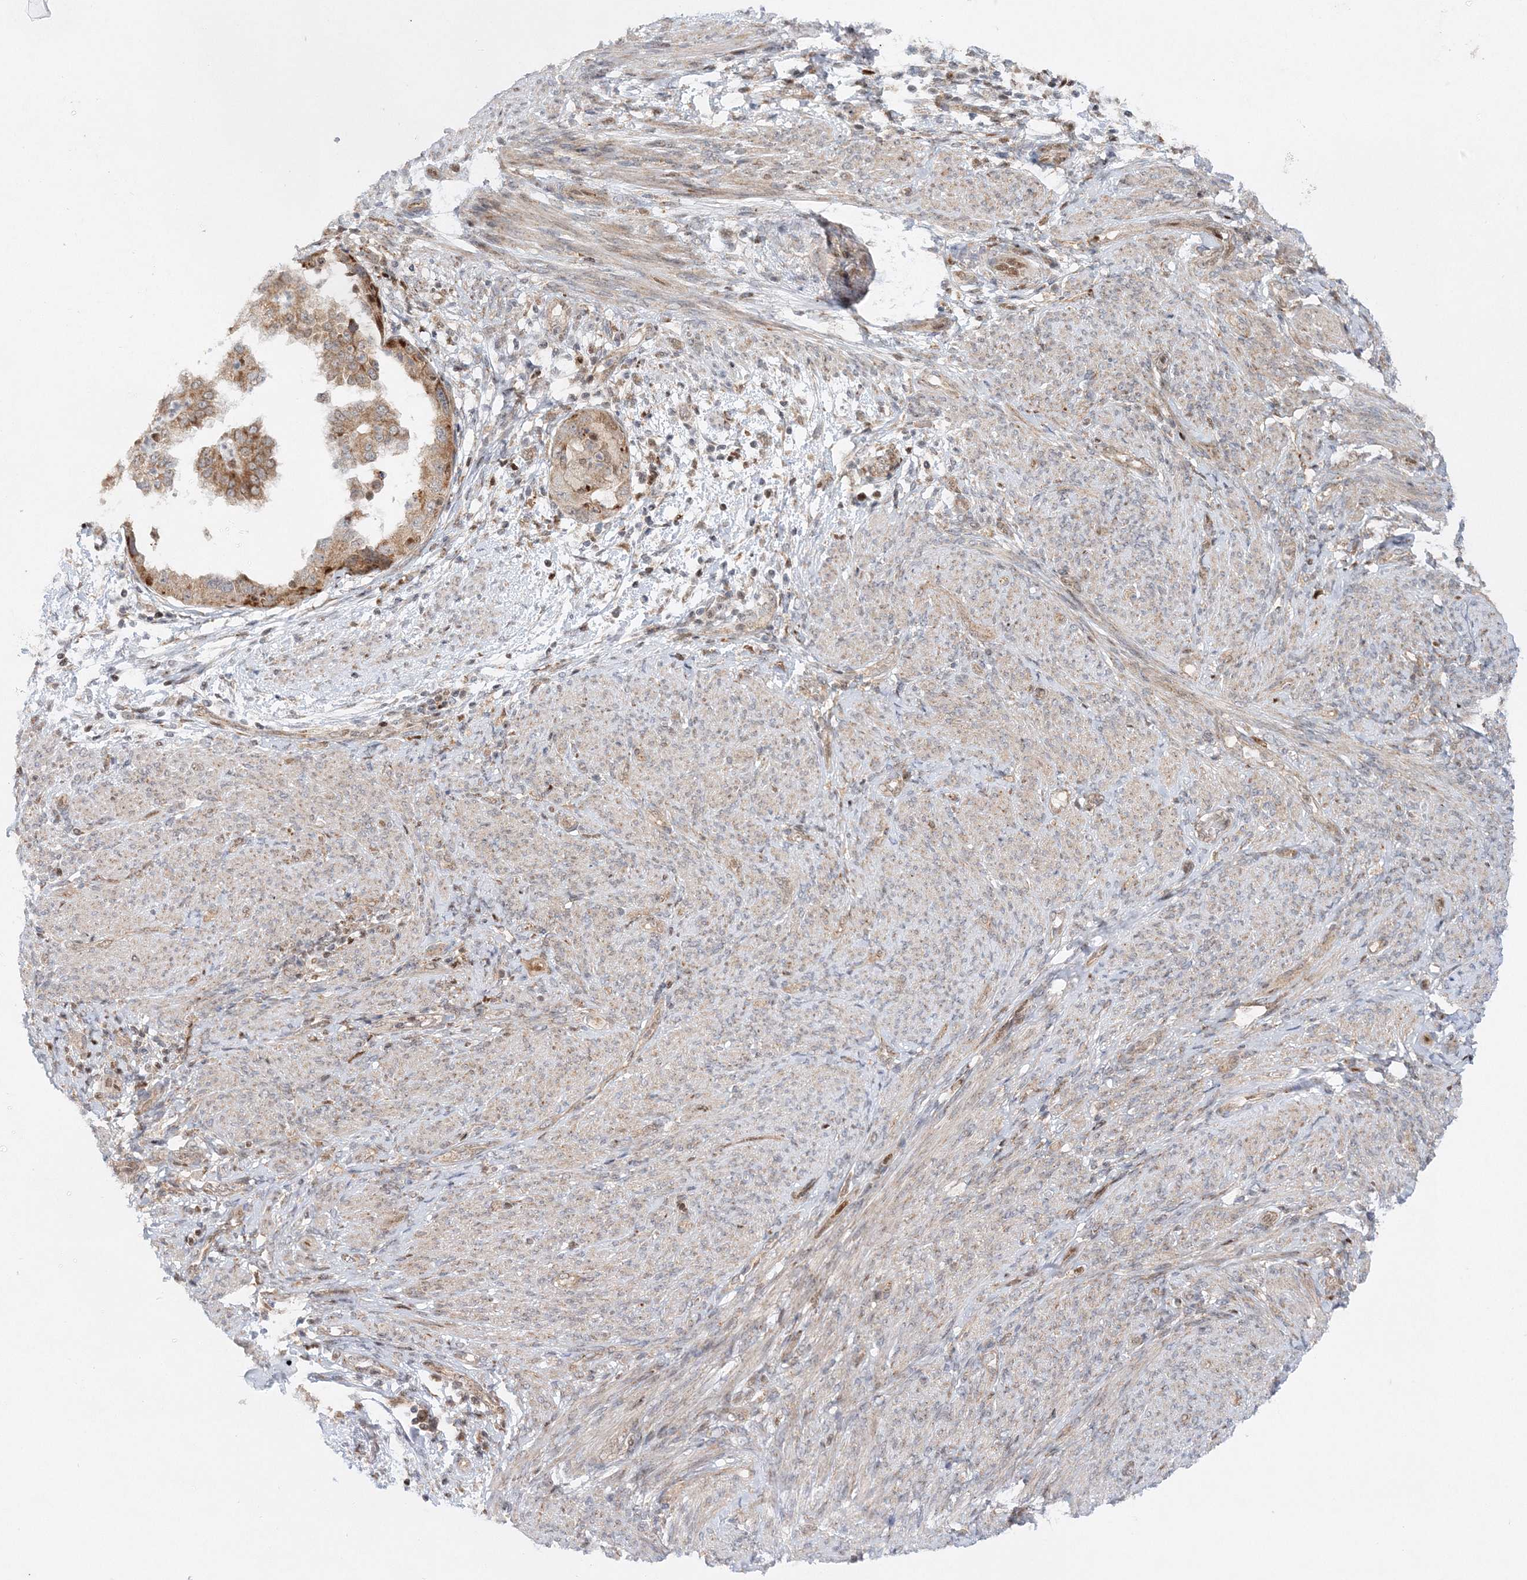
{"staining": {"intensity": "moderate", "quantity": ">75%", "location": "cytoplasmic/membranous"}, "tissue": "endometrial cancer", "cell_type": "Tumor cells", "image_type": "cancer", "snomed": [{"axis": "morphology", "description": "Adenocarcinoma, NOS"}, {"axis": "topography", "description": "Endometrium"}], "caption": "High-power microscopy captured an immunohistochemistry (IHC) image of endometrial adenocarcinoma, revealing moderate cytoplasmic/membranous staining in about >75% of tumor cells. Using DAB (brown) and hematoxylin (blue) stains, captured at high magnification using brightfield microscopy.", "gene": "RAB11FIP2", "patient": {"sex": "female", "age": 85}}